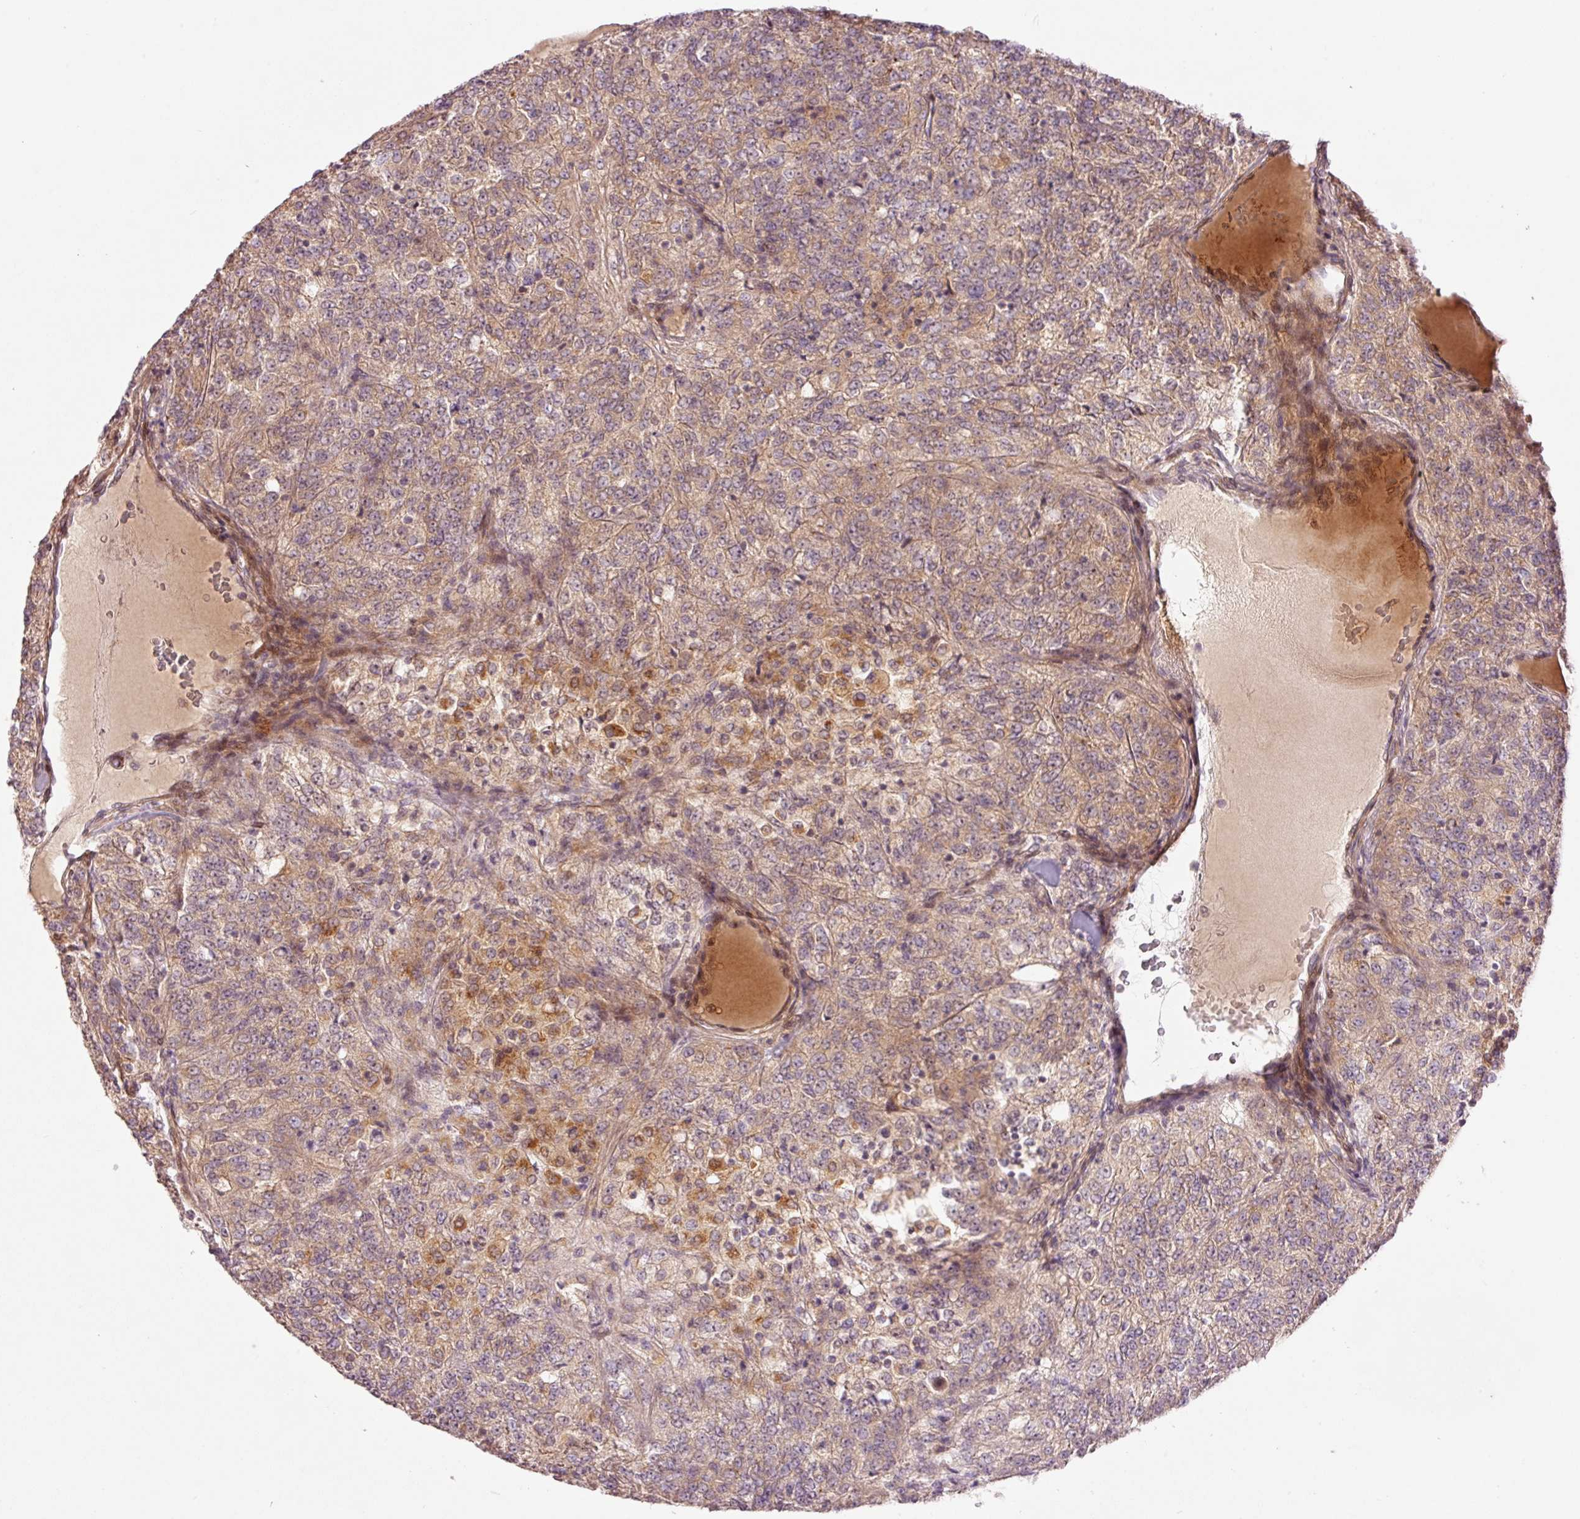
{"staining": {"intensity": "weak", "quantity": ">75%", "location": "cytoplasmic/membranous"}, "tissue": "renal cancer", "cell_type": "Tumor cells", "image_type": "cancer", "snomed": [{"axis": "morphology", "description": "Adenocarcinoma, NOS"}, {"axis": "topography", "description": "Kidney"}], "caption": "The immunohistochemical stain highlights weak cytoplasmic/membranous positivity in tumor cells of renal adenocarcinoma tissue. The protein is shown in brown color, while the nuclei are stained blue.", "gene": "SLC29A3", "patient": {"sex": "female", "age": 63}}